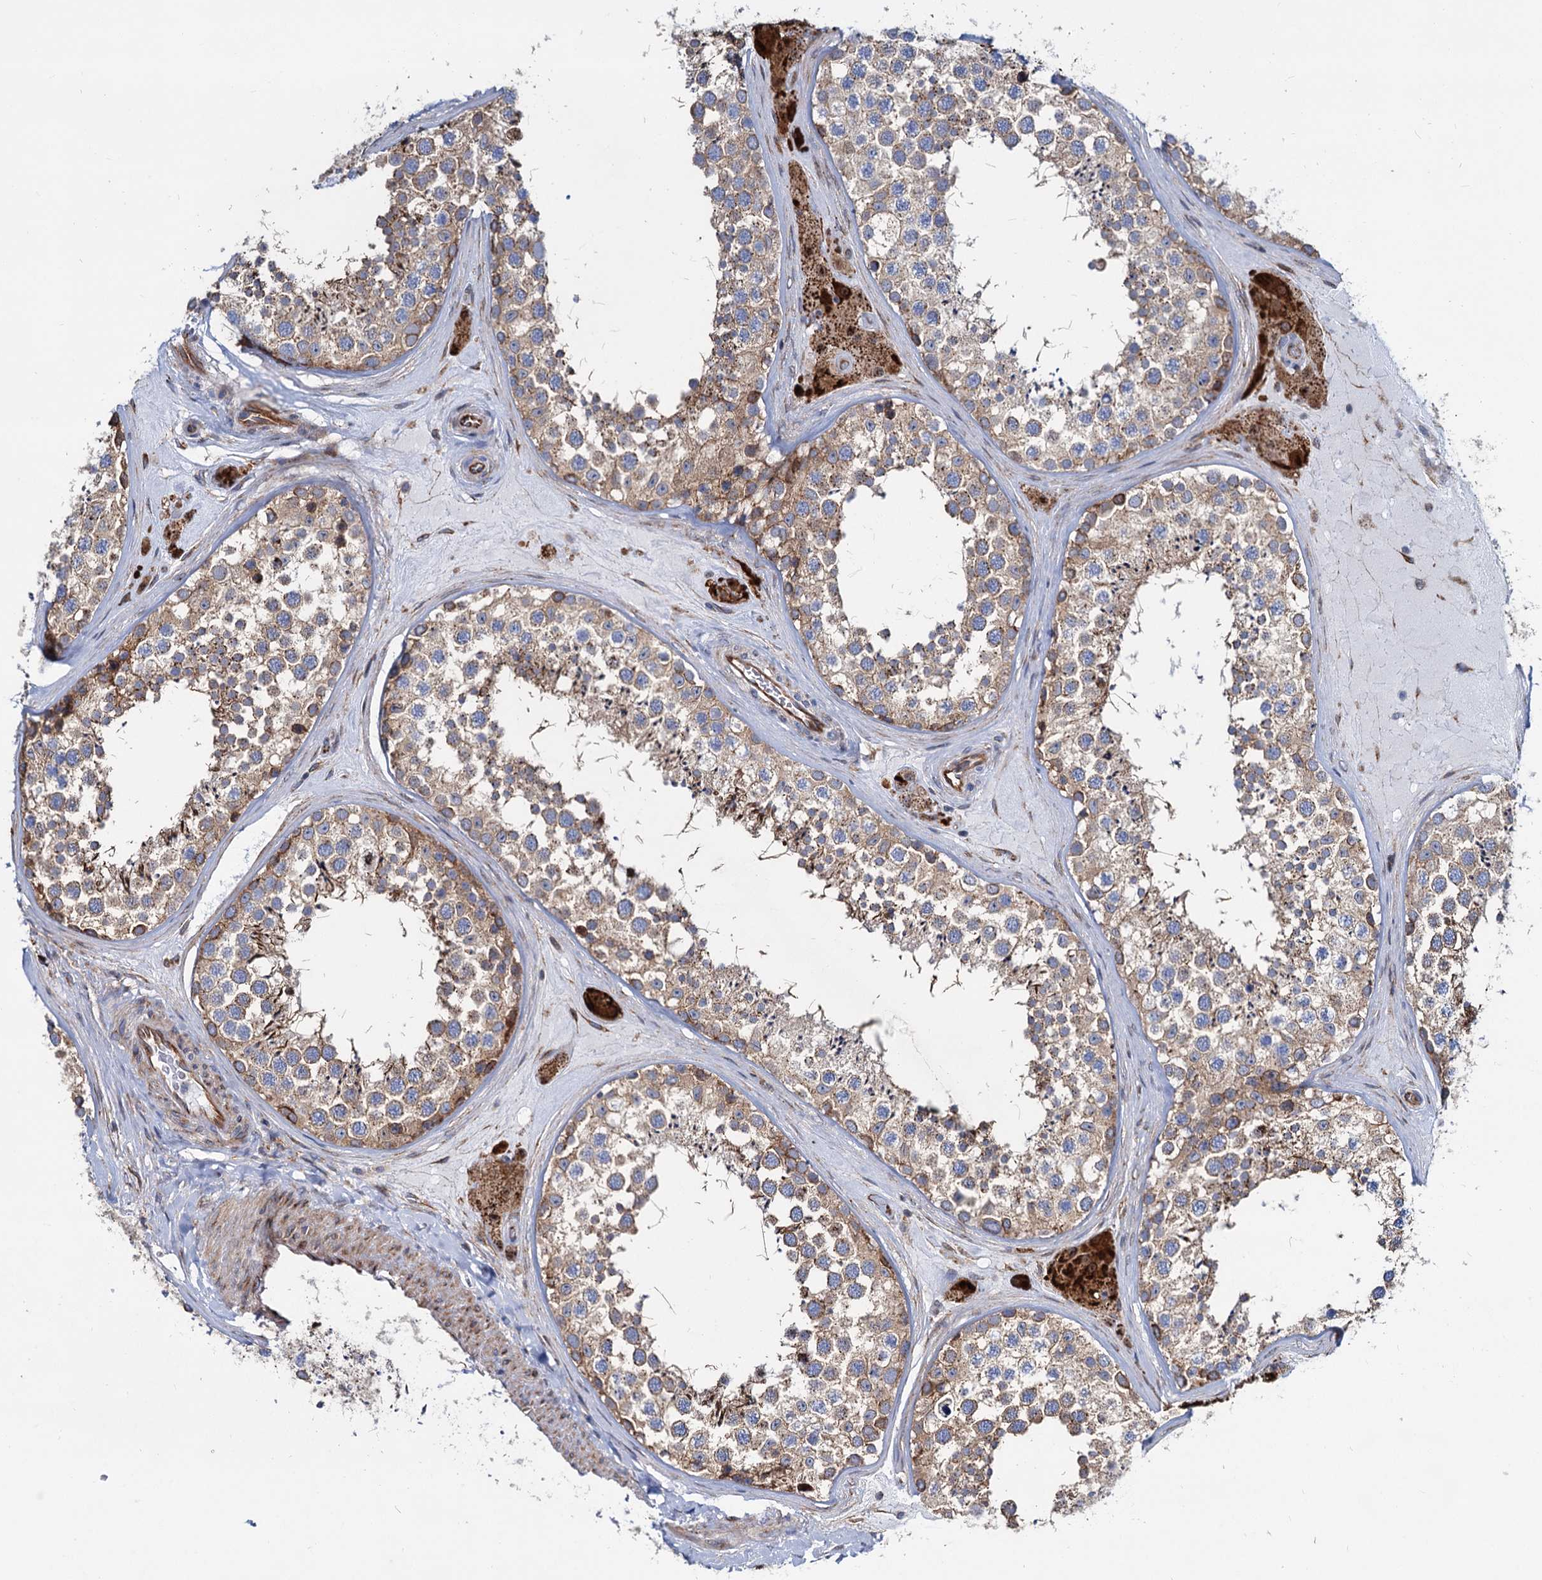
{"staining": {"intensity": "moderate", "quantity": ">75%", "location": "cytoplasmic/membranous"}, "tissue": "testis", "cell_type": "Cells in seminiferous ducts", "image_type": "normal", "snomed": [{"axis": "morphology", "description": "Normal tissue, NOS"}, {"axis": "topography", "description": "Testis"}], "caption": "Immunohistochemical staining of unremarkable human testis displays >75% levels of moderate cytoplasmic/membranous protein staining in about >75% of cells in seminiferous ducts. Ihc stains the protein in brown and the nuclei are stained blue.", "gene": "PSEN1", "patient": {"sex": "male", "age": 46}}